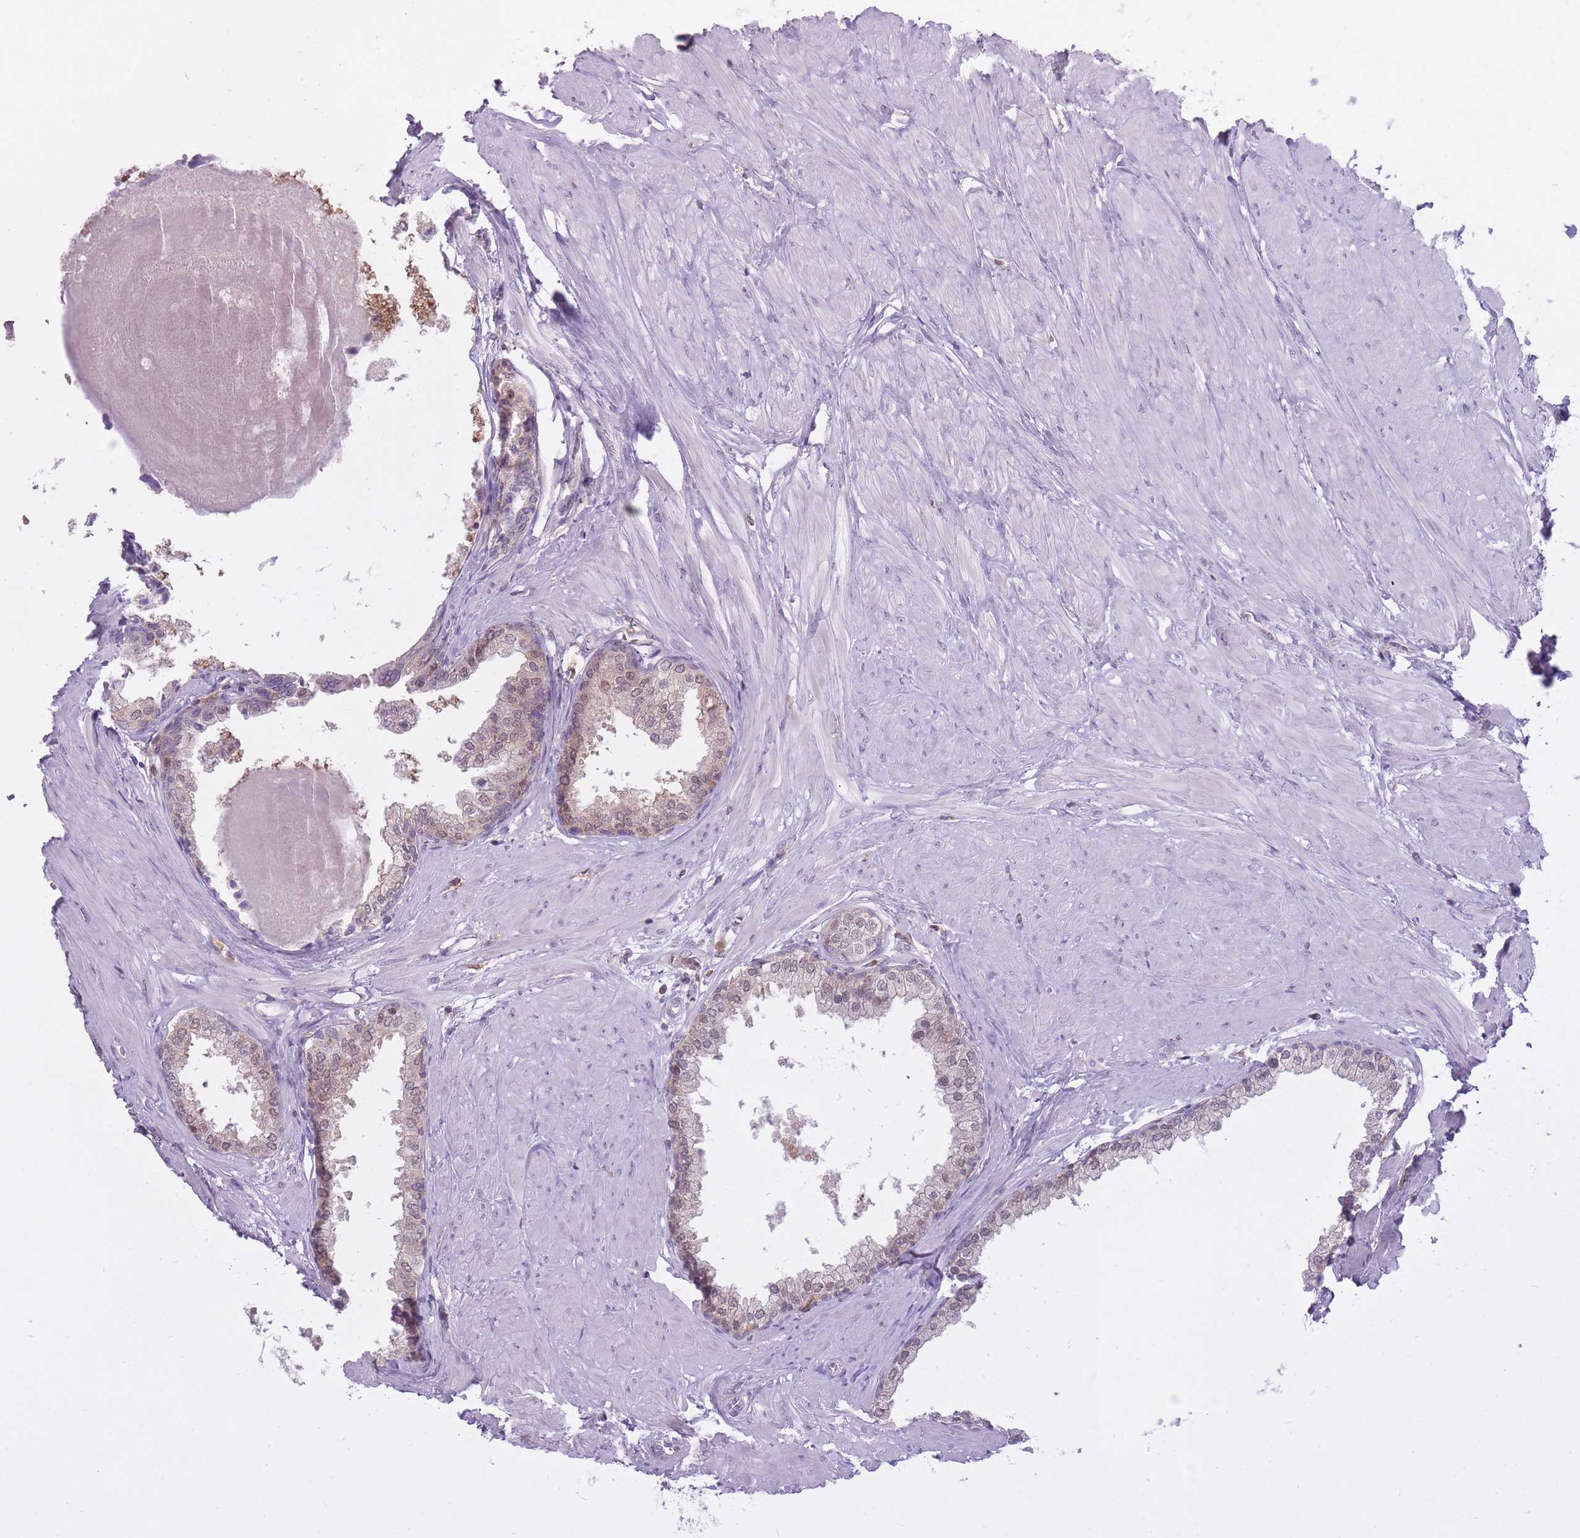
{"staining": {"intensity": "weak", "quantity": "<25%", "location": "cytoplasmic/membranous,nuclear"}, "tissue": "prostate", "cell_type": "Glandular cells", "image_type": "normal", "snomed": [{"axis": "morphology", "description": "Normal tissue, NOS"}, {"axis": "topography", "description": "Prostate"}], "caption": "High power microscopy micrograph of an IHC micrograph of benign prostate, revealing no significant staining in glandular cells.", "gene": "CXorf38", "patient": {"sex": "male", "age": 48}}